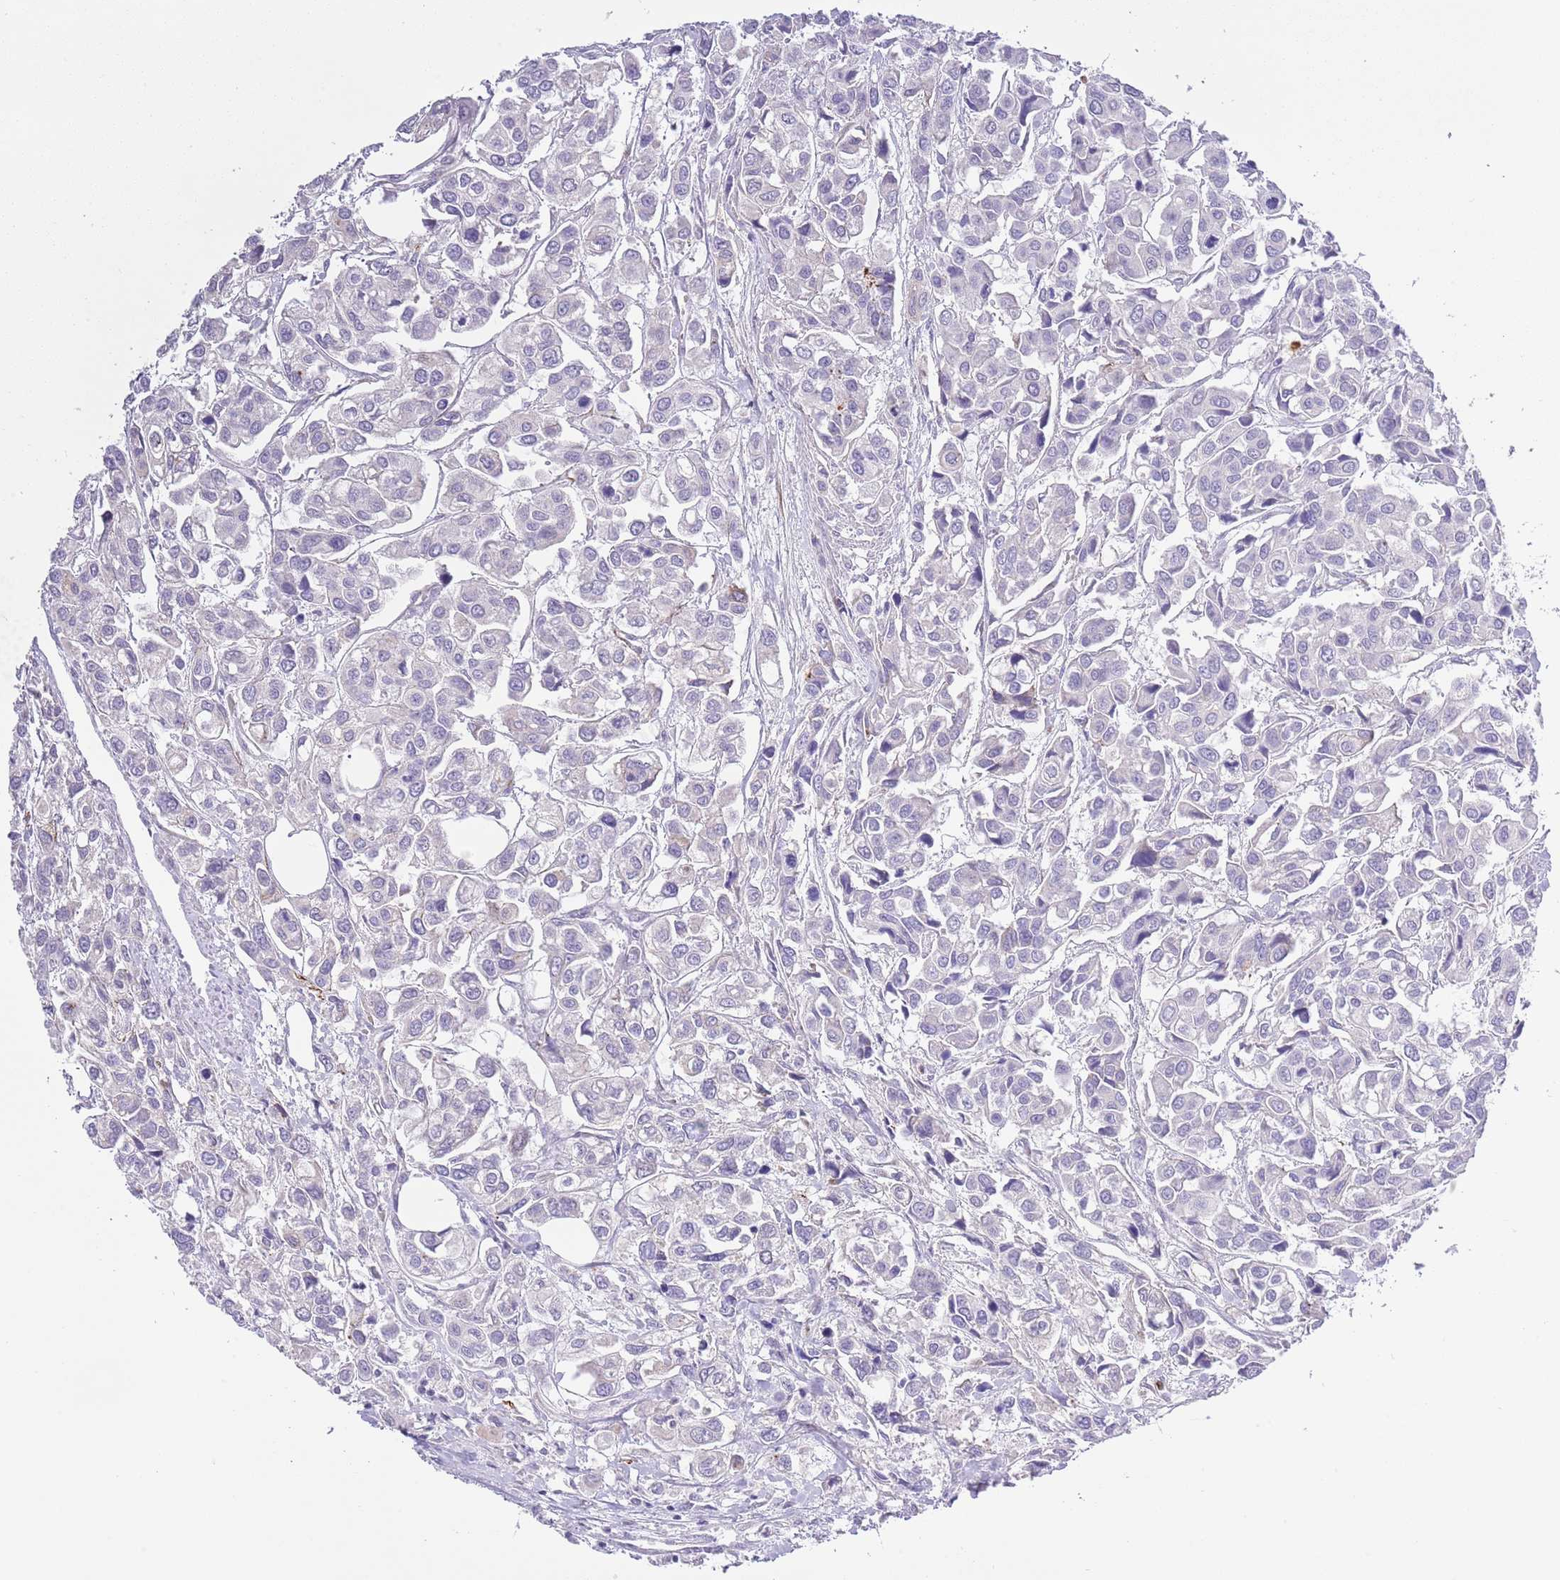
{"staining": {"intensity": "negative", "quantity": "none", "location": "none"}, "tissue": "urothelial cancer", "cell_type": "Tumor cells", "image_type": "cancer", "snomed": [{"axis": "morphology", "description": "Urothelial carcinoma, High grade"}, {"axis": "topography", "description": "Urinary bladder"}], "caption": "This is a histopathology image of immunohistochemistry staining of urothelial cancer, which shows no staining in tumor cells.", "gene": "OR2Z1", "patient": {"sex": "male", "age": 67}}